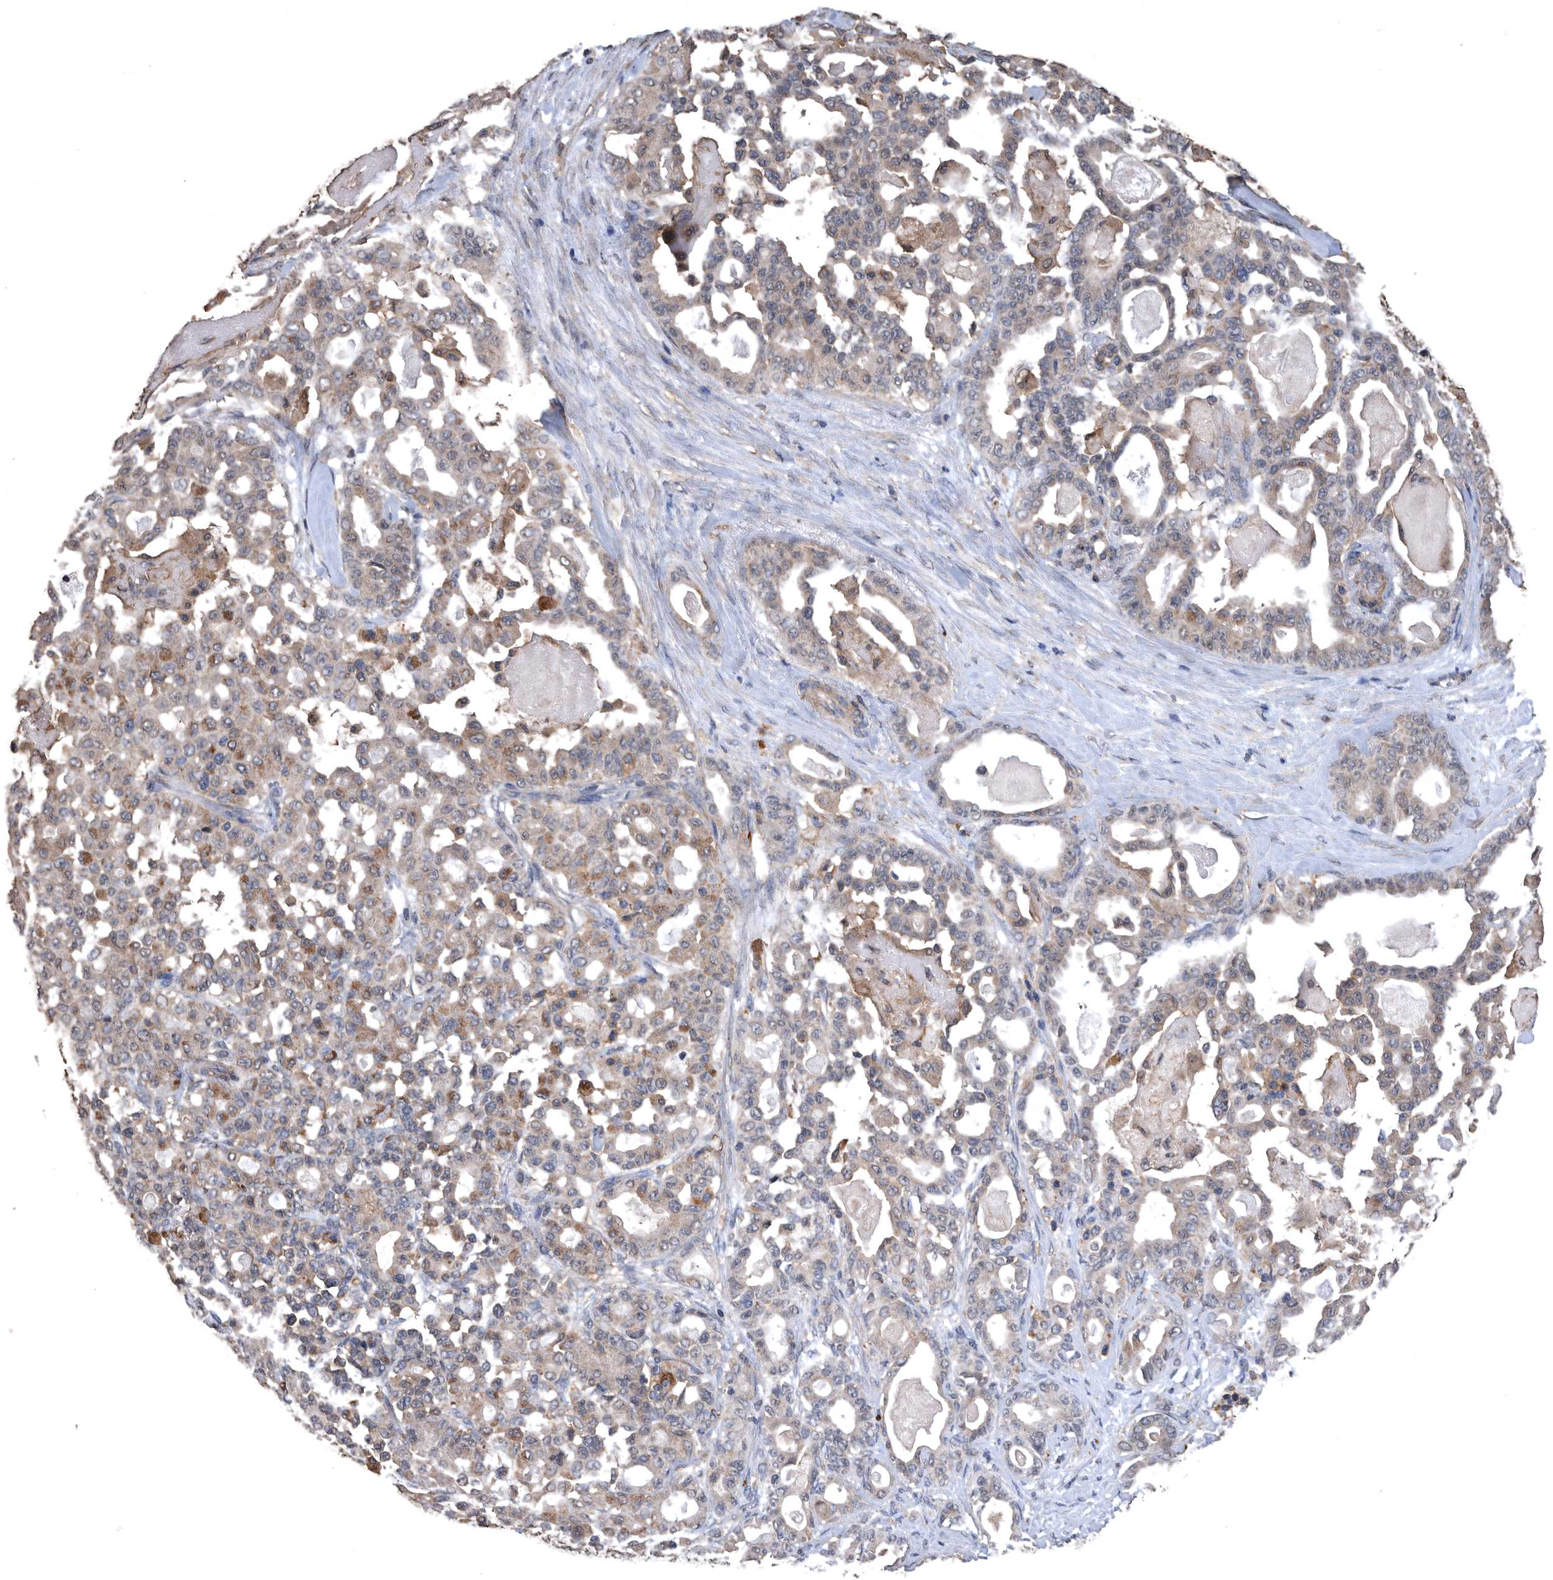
{"staining": {"intensity": "moderate", "quantity": "25%-75%", "location": "cytoplasmic/membranous"}, "tissue": "pancreatic cancer", "cell_type": "Tumor cells", "image_type": "cancer", "snomed": [{"axis": "morphology", "description": "Adenocarcinoma, NOS"}, {"axis": "topography", "description": "Pancreas"}], "caption": "The photomicrograph exhibits a brown stain indicating the presence of a protein in the cytoplasmic/membranous of tumor cells in pancreatic adenocarcinoma. (DAB IHC with brightfield microscopy, high magnification).", "gene": "NRBP1", "patient": {"sex": "male", "age": 63}}